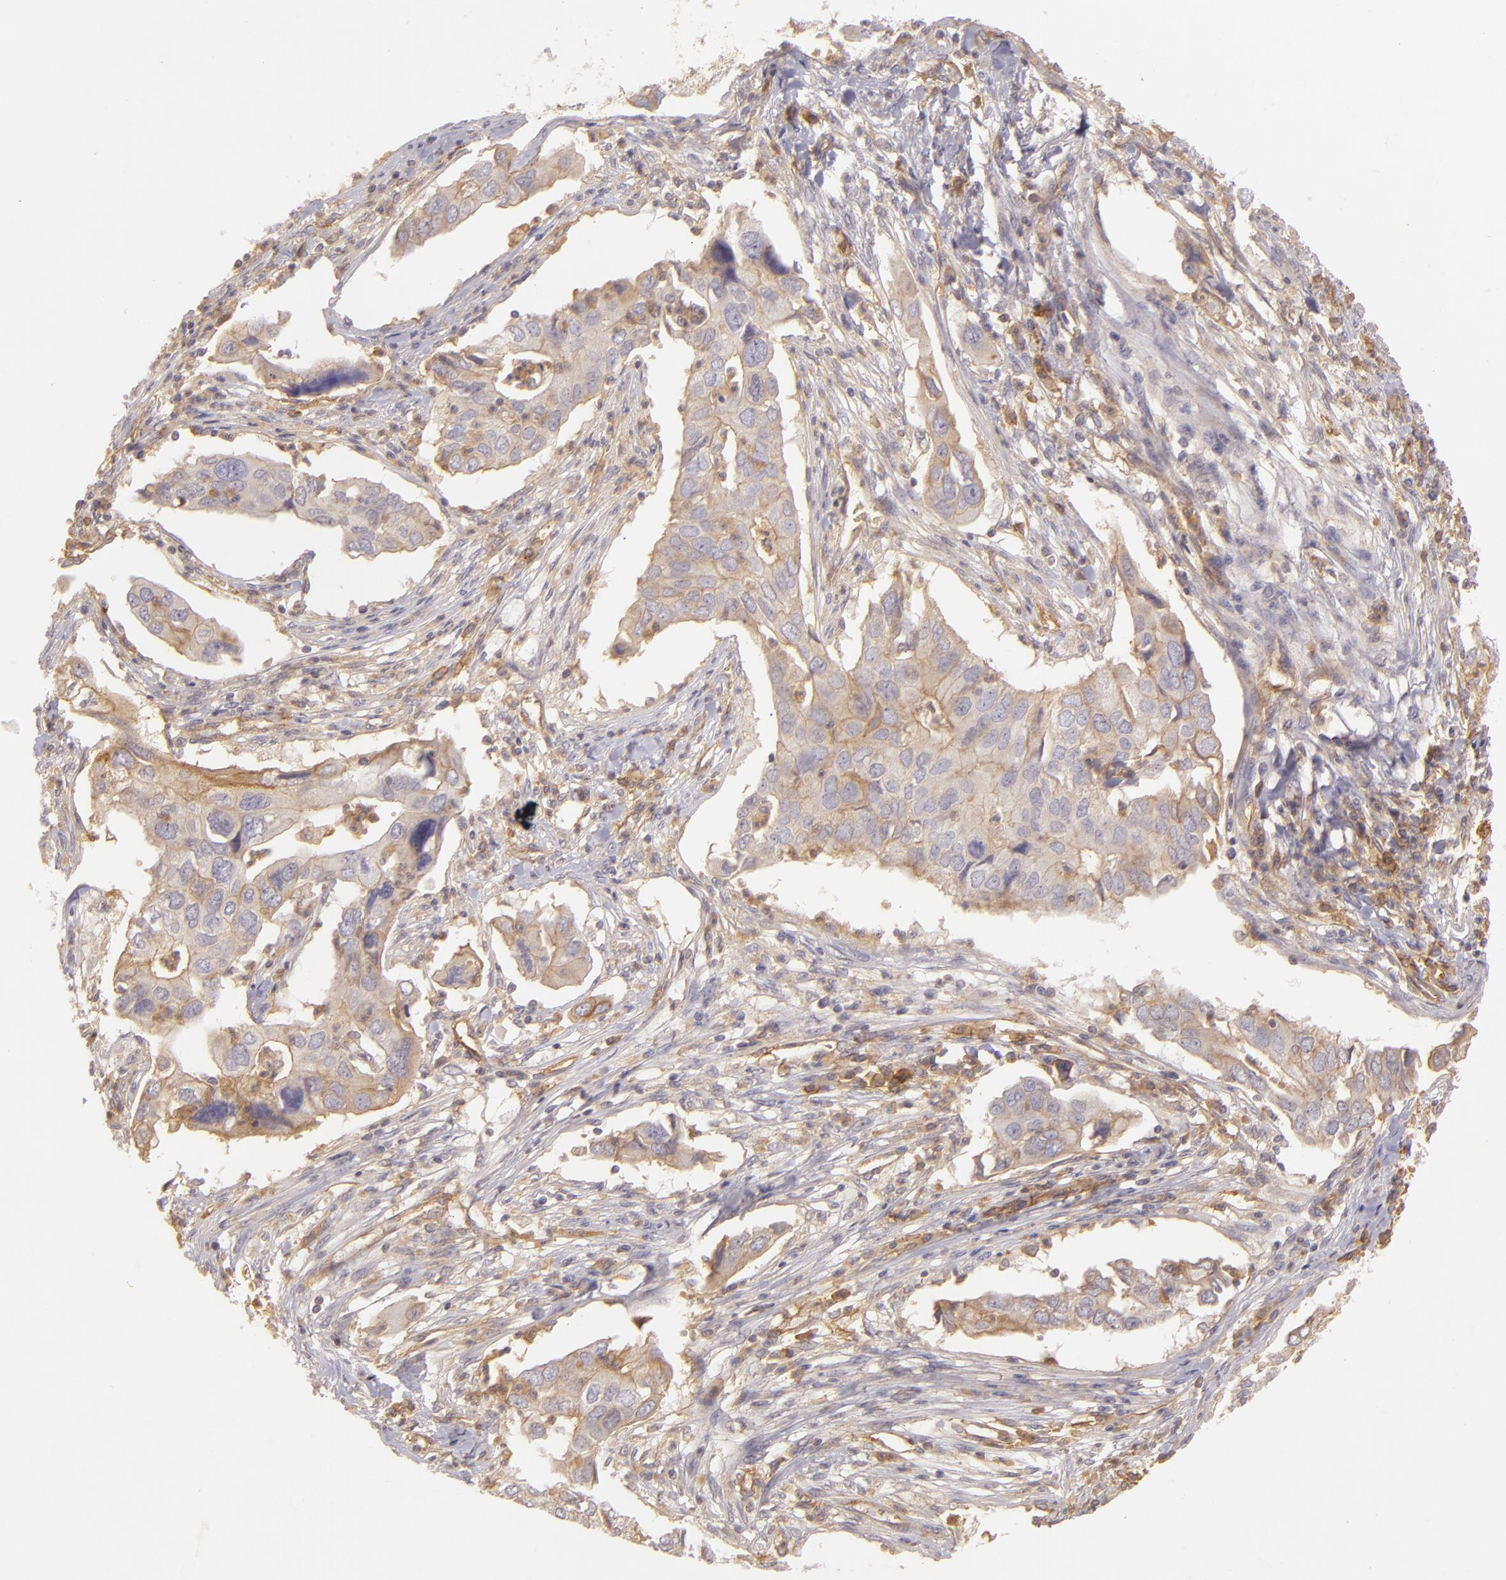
{"staining": {"intensity": "weak", "quantity": "25%-75%", "location": "cytoplasmic/membranous"}, "tissue": "lung cancer", "cell_type": "Tumor cells", "image_type": "cancer", "snomed": [{"axis": "morphology", "description": "Adenocarcinoma, NOS"}, {"axis": "topography", "description": "Lung"}], "caption": "This micrograph reveals IHC staining of human lung cancer, with low weak cytoplasmic/membranous expression in about 25%-75% of tumor cells.", "gene": "CD59", "patient": {"sex": "male", "age": 48}}